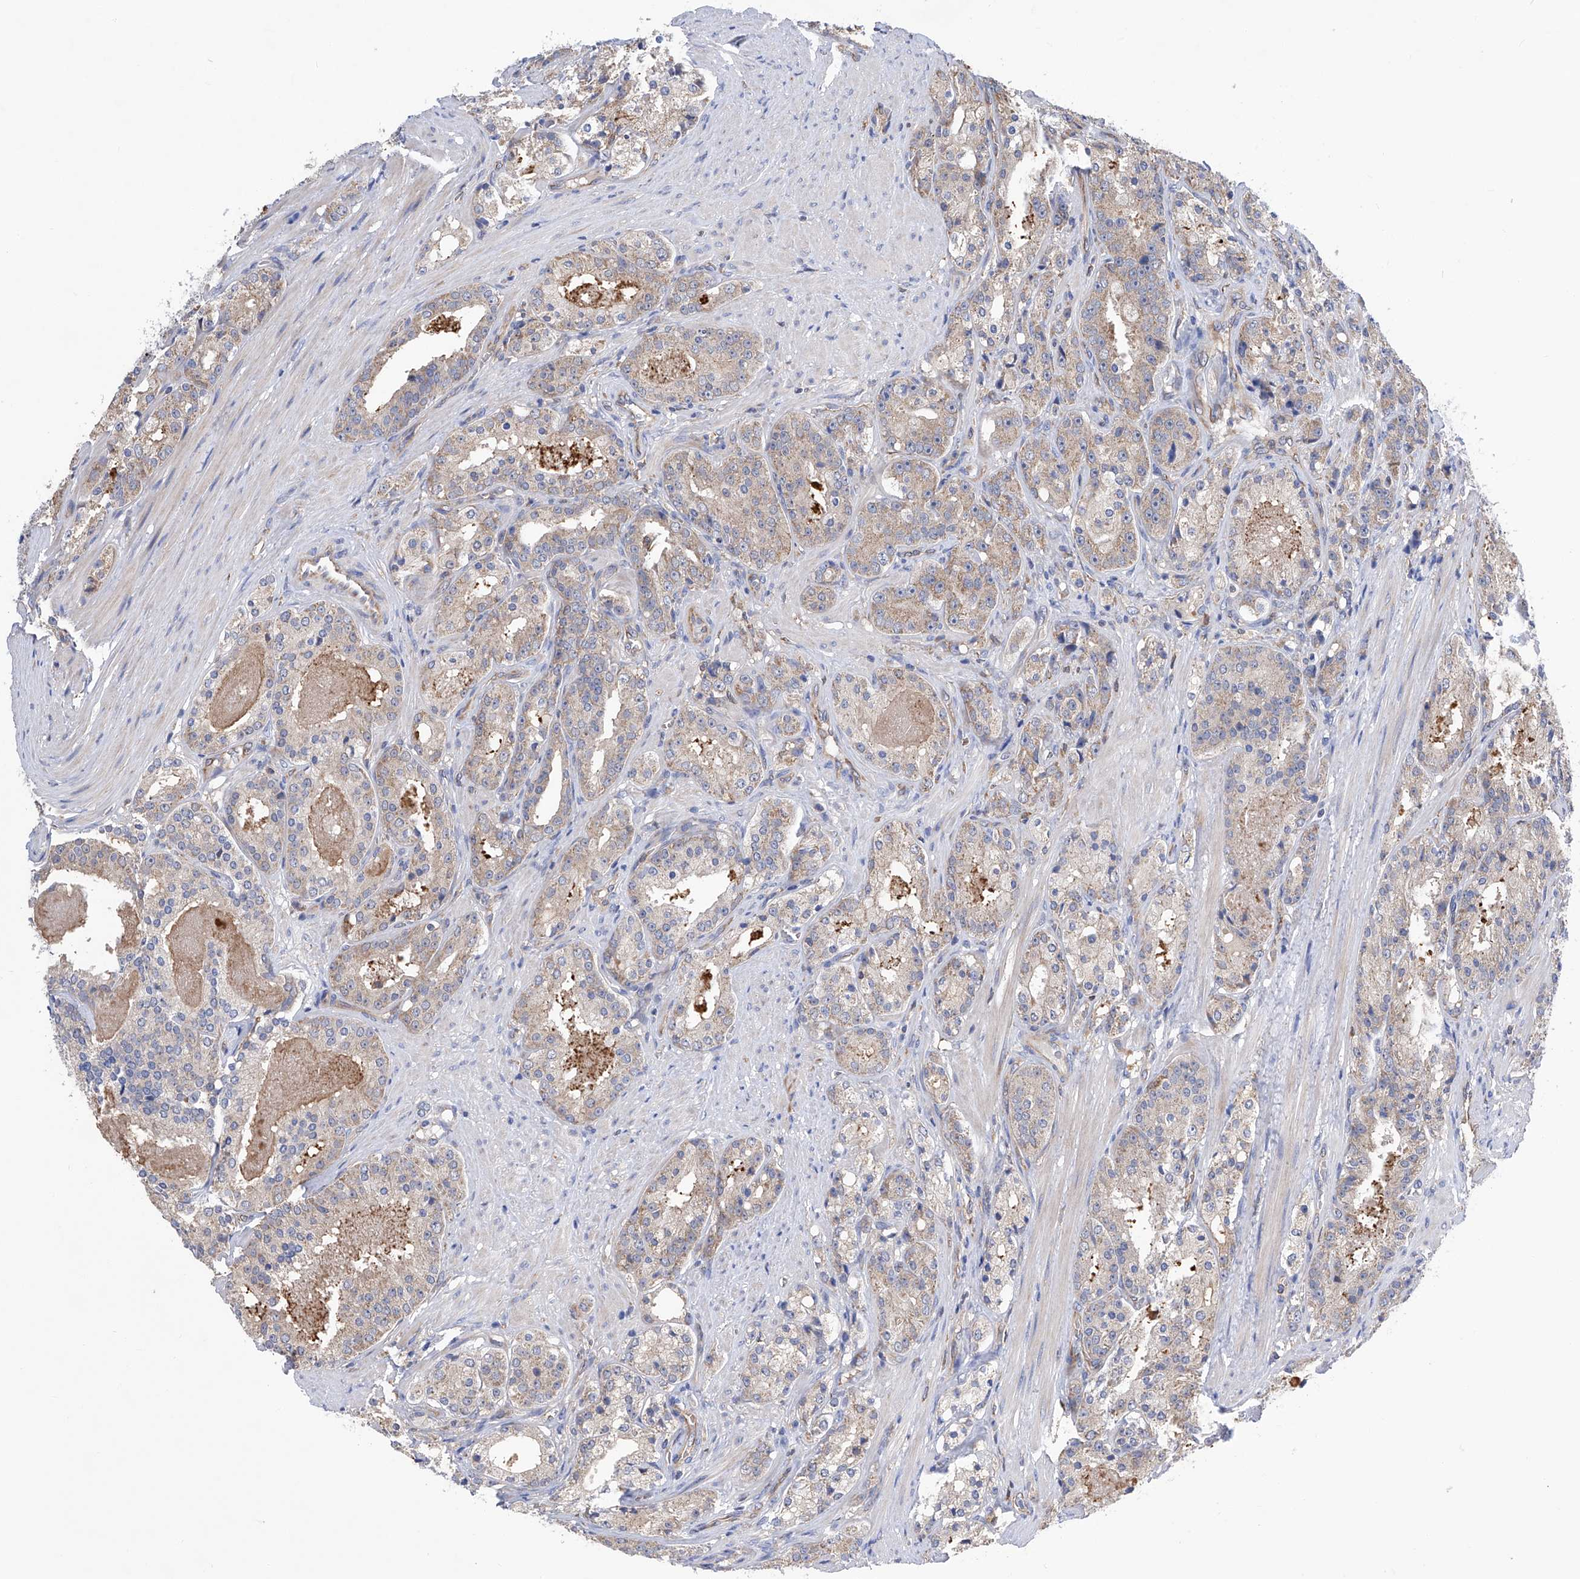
{"staining": {"intensity": "weak", "quantity": "<25%", "location": "cytoplasmic/membranous"}, "tissue": "prostate cancer", "cell_type": "Tumor cells", "image_type": "cancer", "snomed": [{"axis": "morphology", "description": "Adenocarcinoma, High grade"}, {"axis": "topography", "description": "Prostate"}], "caption": "Immunohistochemistry (IHC) photomicrograph of neoplastic tissue: human high-grade adenocarcinoma (prostate) stained with DAB displays no significant protein positivity in tumor cells.", "gene": "SPATA20", "patient": {"sex": "male", "age": 60}}